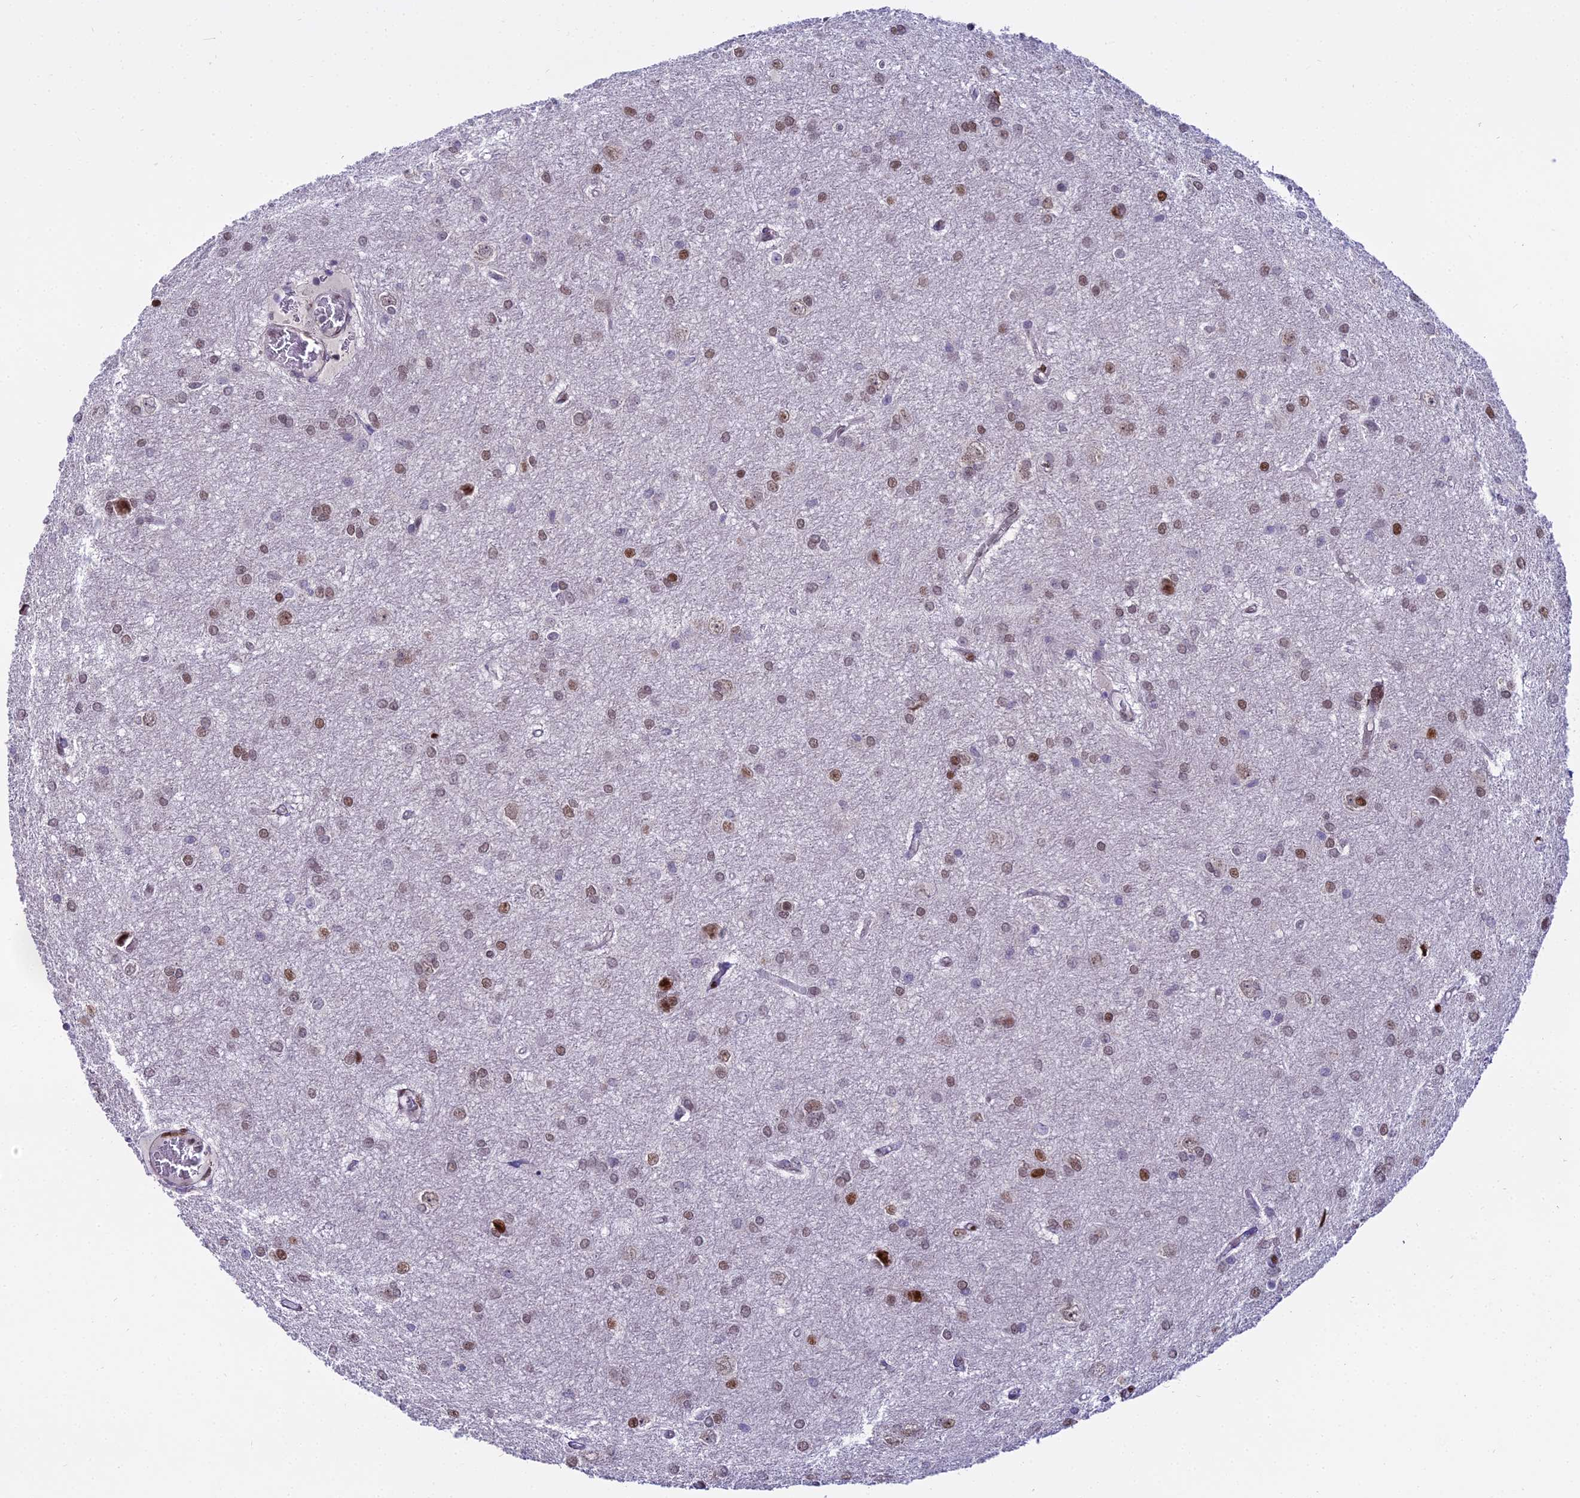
{"staining": {"intensity": "moderate", "quantity": "25%-75%", "location": "nuclear"}, "tissue": "glioma", "cell_type": "Tumor cells", "image_type": "cancer", "snomed": [{"axis": "morphology", "description": "Glioma, malignant, High grade"}, {"axis": "topography", "description": "Brain"}], "caption": "Immunohistochemistry (IHC) (DAB (3,3'-diaminobenzidine)) staining of malignant high-grade glioma reveals moderate nuclear protein expression in approximately 25%-75% of tumor cells.", "gene": "ZNF707", "patient": {"sex": "female", "age": 50}}